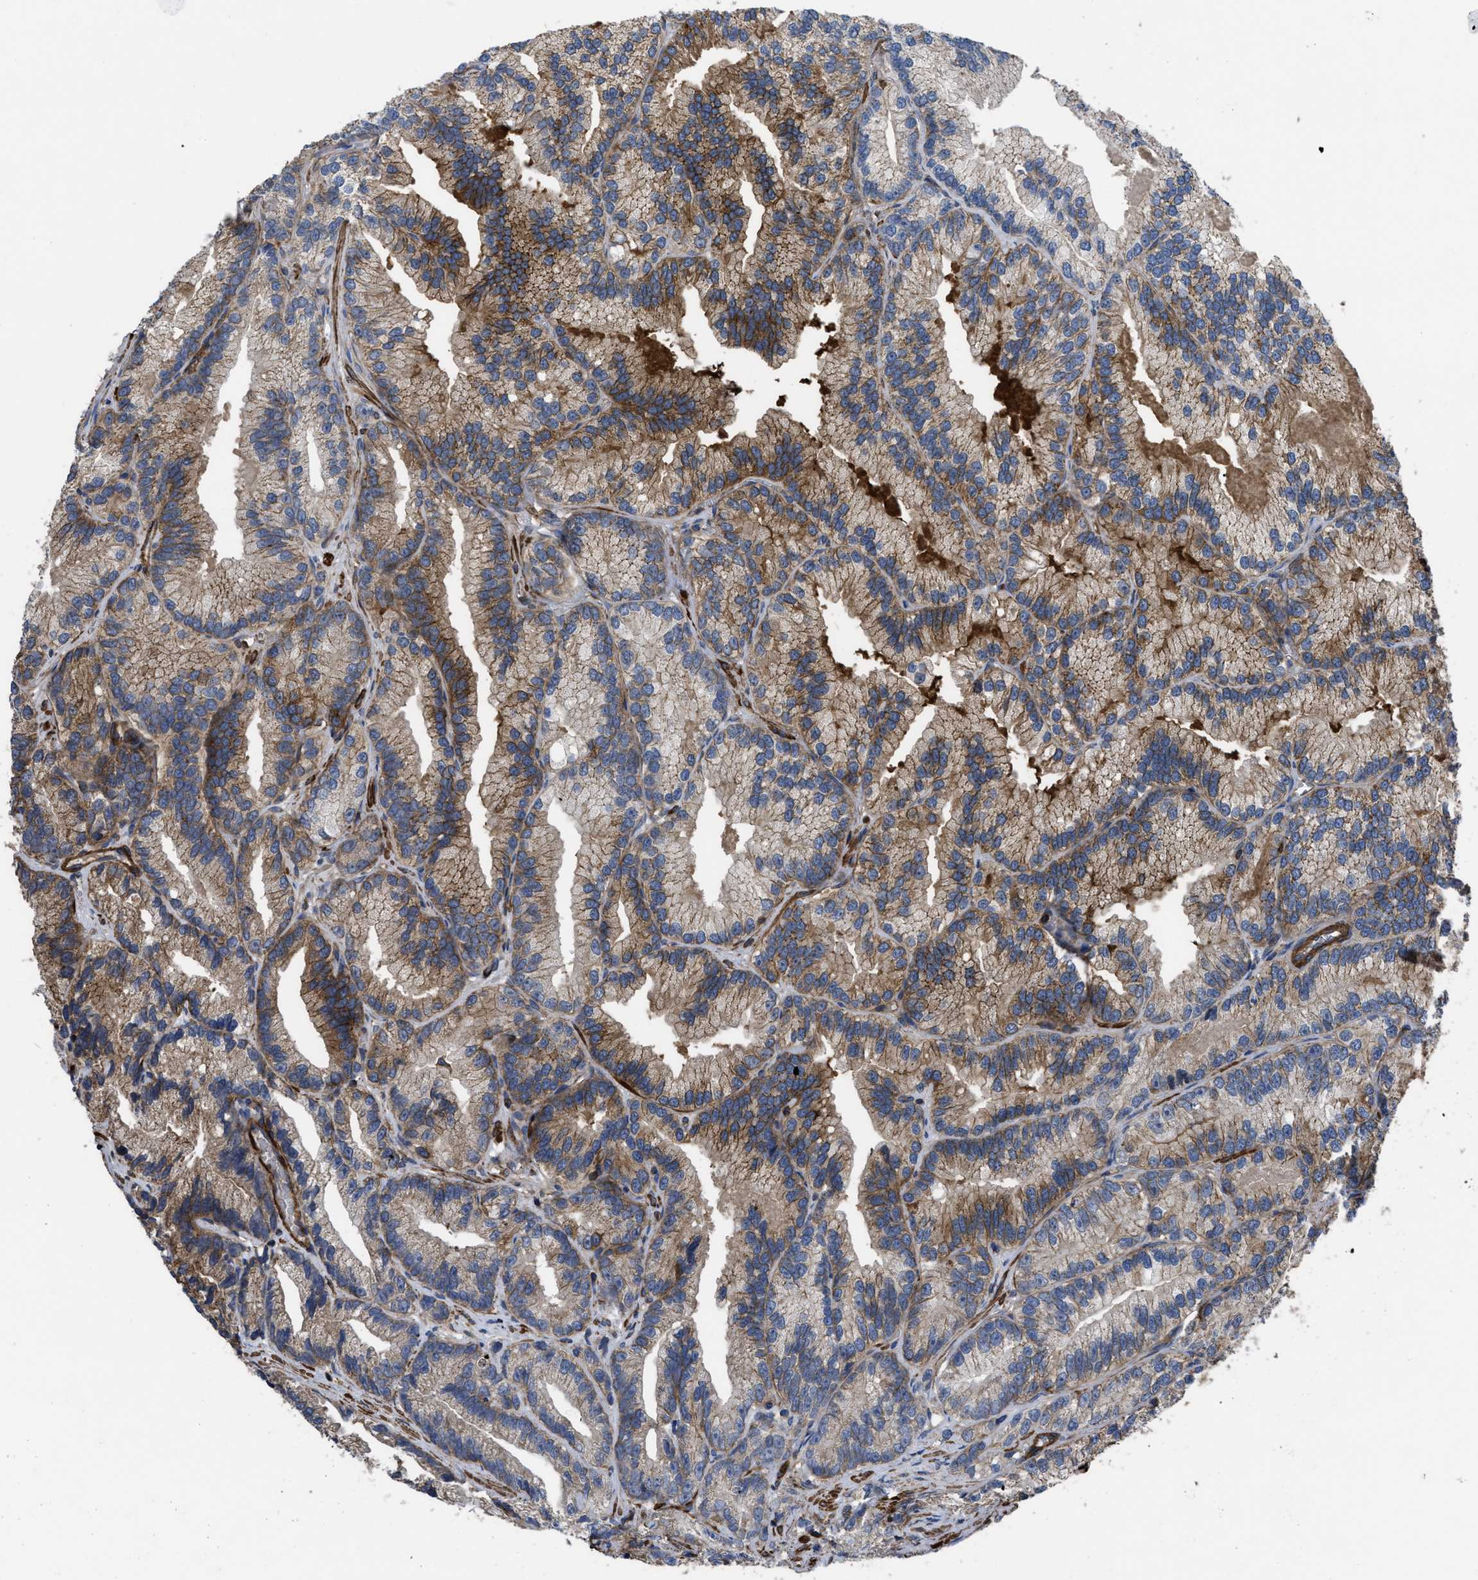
{"staining": {"intensity": "moderate", "quantity": ">75%", "location": "cytoplasmic/membranous"}, "tissue": "prostate cancer", "cell_type": "Tumor cells", "image_type": "cancer", "snomed": [{"axis": "morphology", "description": "Adenocarcinoma, Low grade"}, {"axis": "topography", "description": "Prostate"}], "caption": "A medium amount of moderate cytoplasmic/membranous staining is appreciated in approximately >75% of tumor cells in low-grade adenocarcinoma (prostate) tissue. Immunohistochemistry (ihc) stains the protein of interest in brown and the nuclei are stained blue.", "gene": "SCUBE2", "patient": {"sex": "male", "age": 89}}